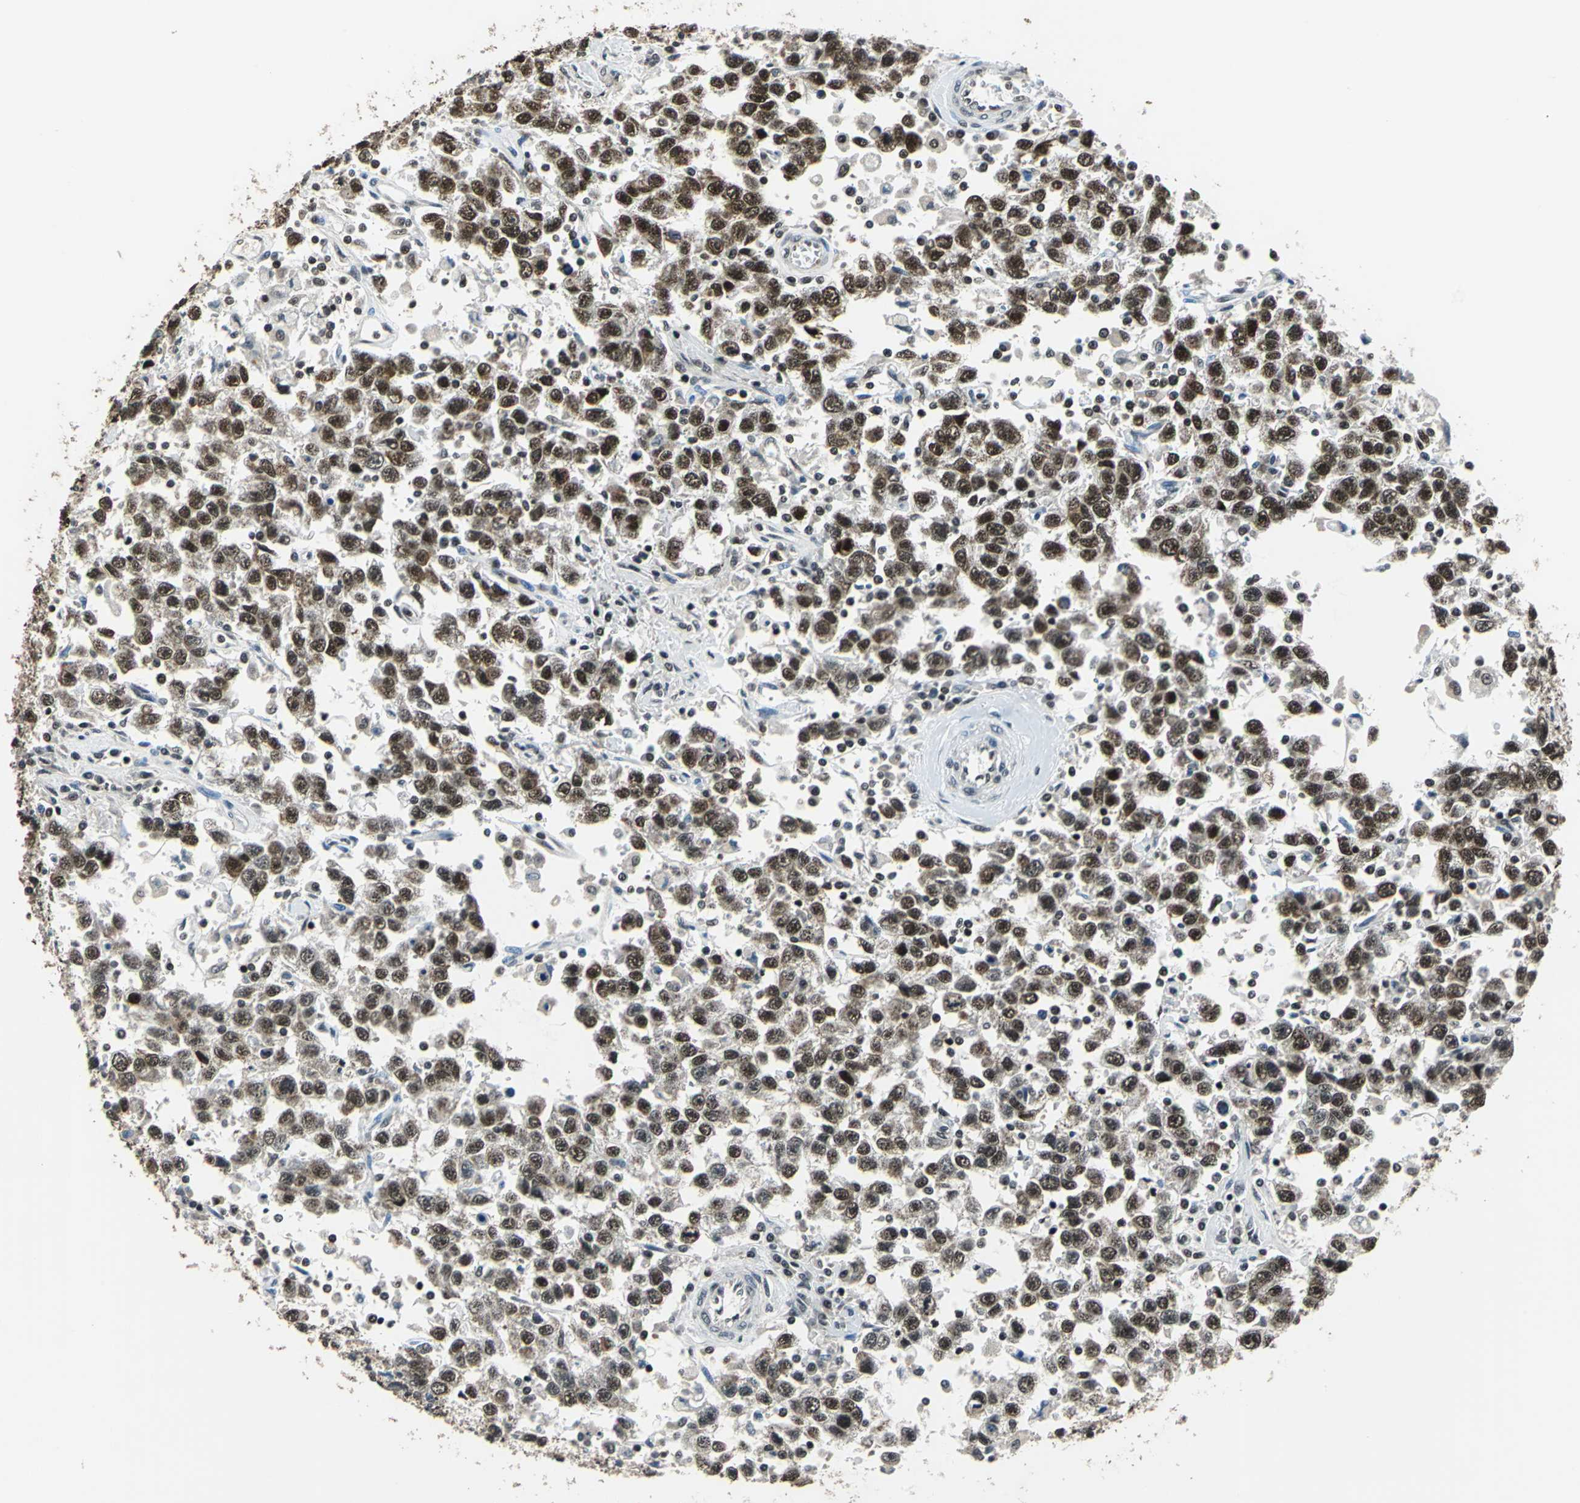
{"staining": {"intensity": "moderate", "quantity": ">75%", "location": "nuclear"}, "tissue": "testis cancer", "cell_type": "Tumor cells", "image_type": "cancer", "snomed": [{"axis": "morphology", "description": "Seminoma, NOS"}, {"axis": "topography", "description": "Testis"}], "caption": "Human testis seminoma stained with a brown dye displays moderate nuclear positive staining in about >75% of tumor cells.", "gene": "BCLAF1", "patient": {"sex": "male", "age": 41}}